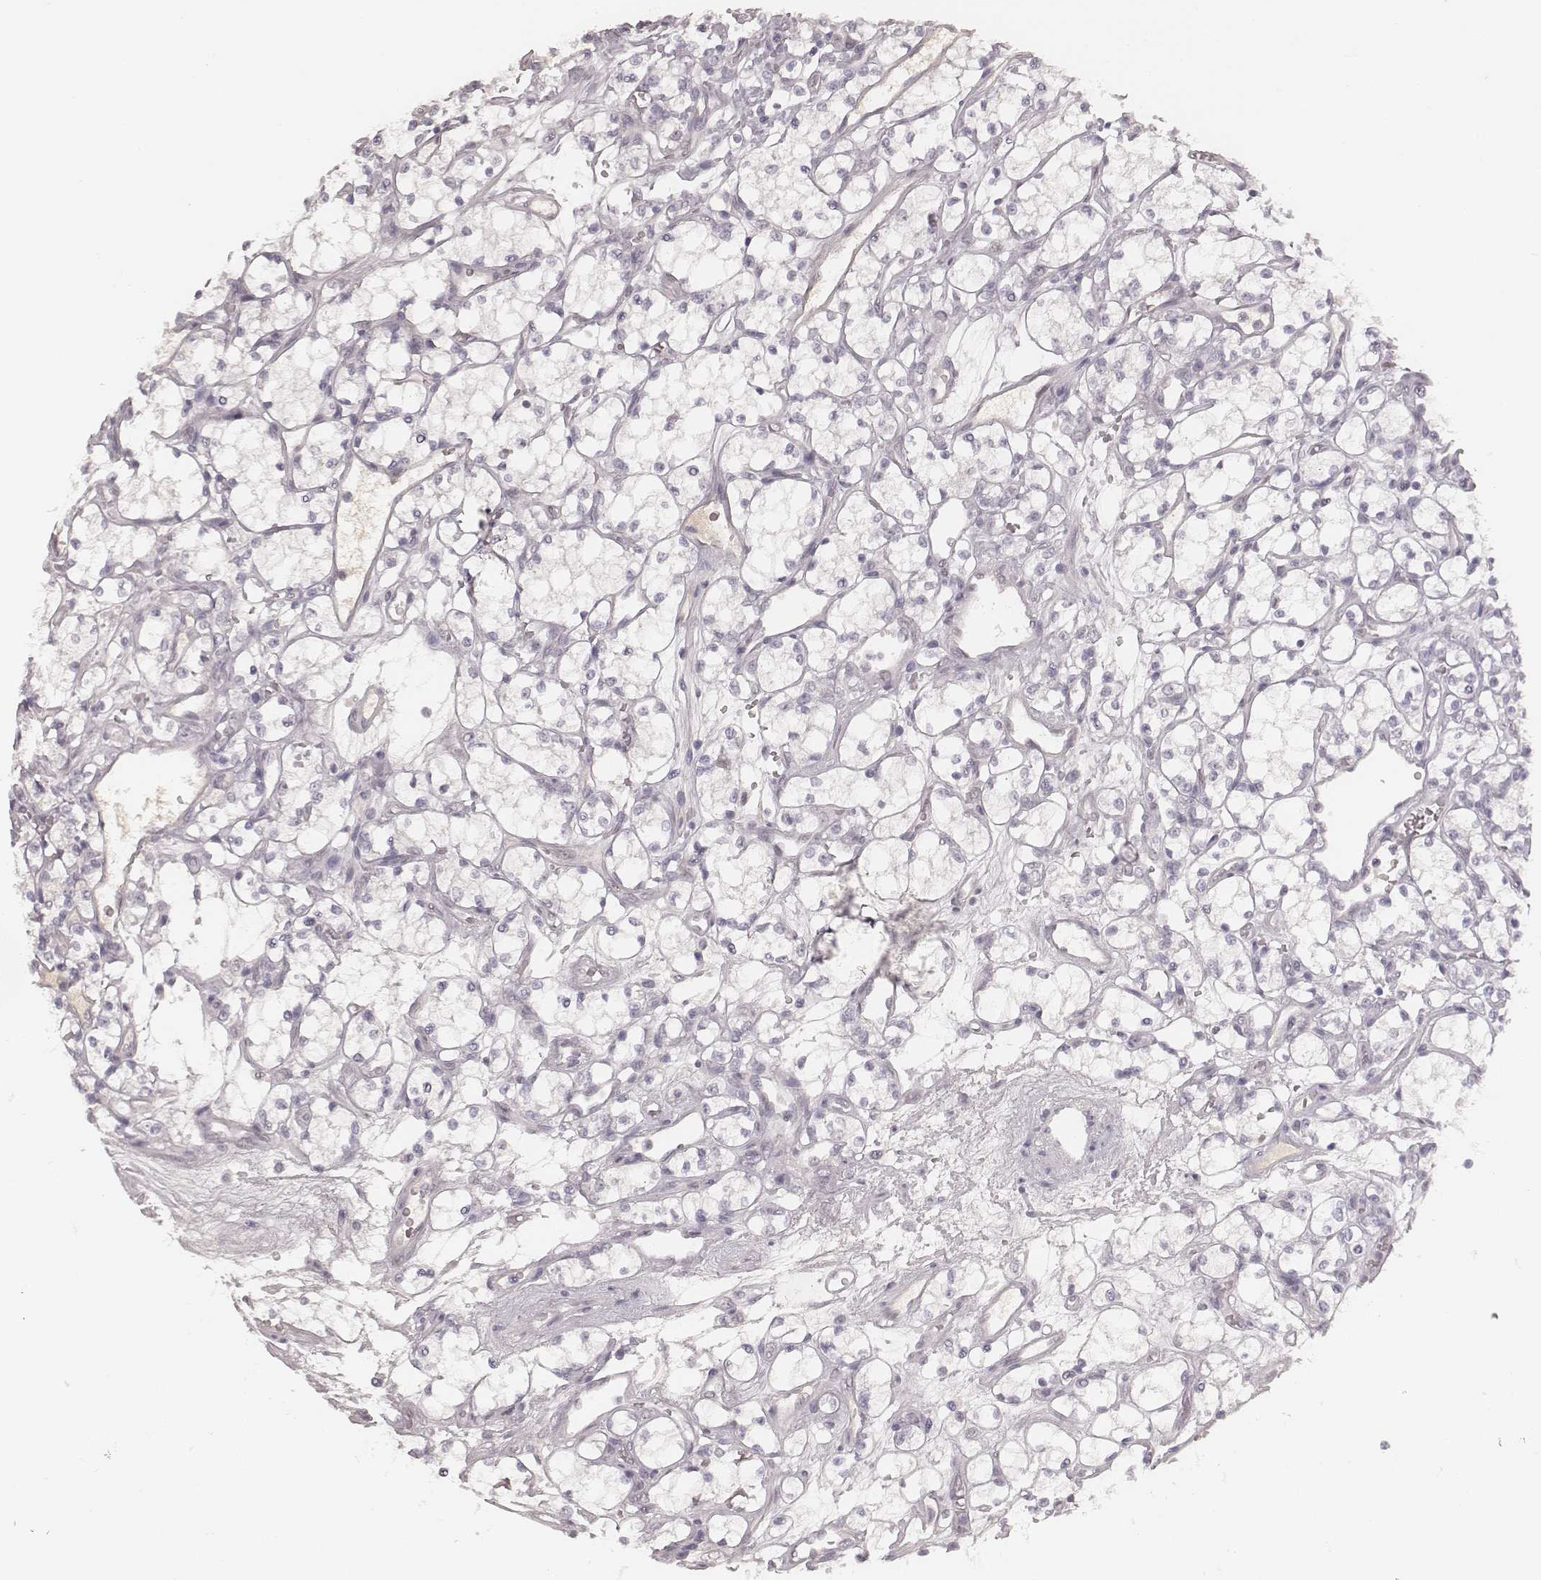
{"staining": {"intensity": "negative", "quantity": "none", "location": "none"}, "tissue": "renal cancer", "cell_type": "Tumor cells", "image_type": "cancer", "snomed": [{"axis": "morphology", "description": "Adenocarcinoma, NOS"}, {"axis": "topography", "description": "Kidney"}], "caption": "This is an immunohistochemistry (IHC) photomicrograph of human adenocarcinoma (renal). There is no positivity in tumor cells.", "gene": "MSX1", "patient": {"sex": "female", "age": 69}}